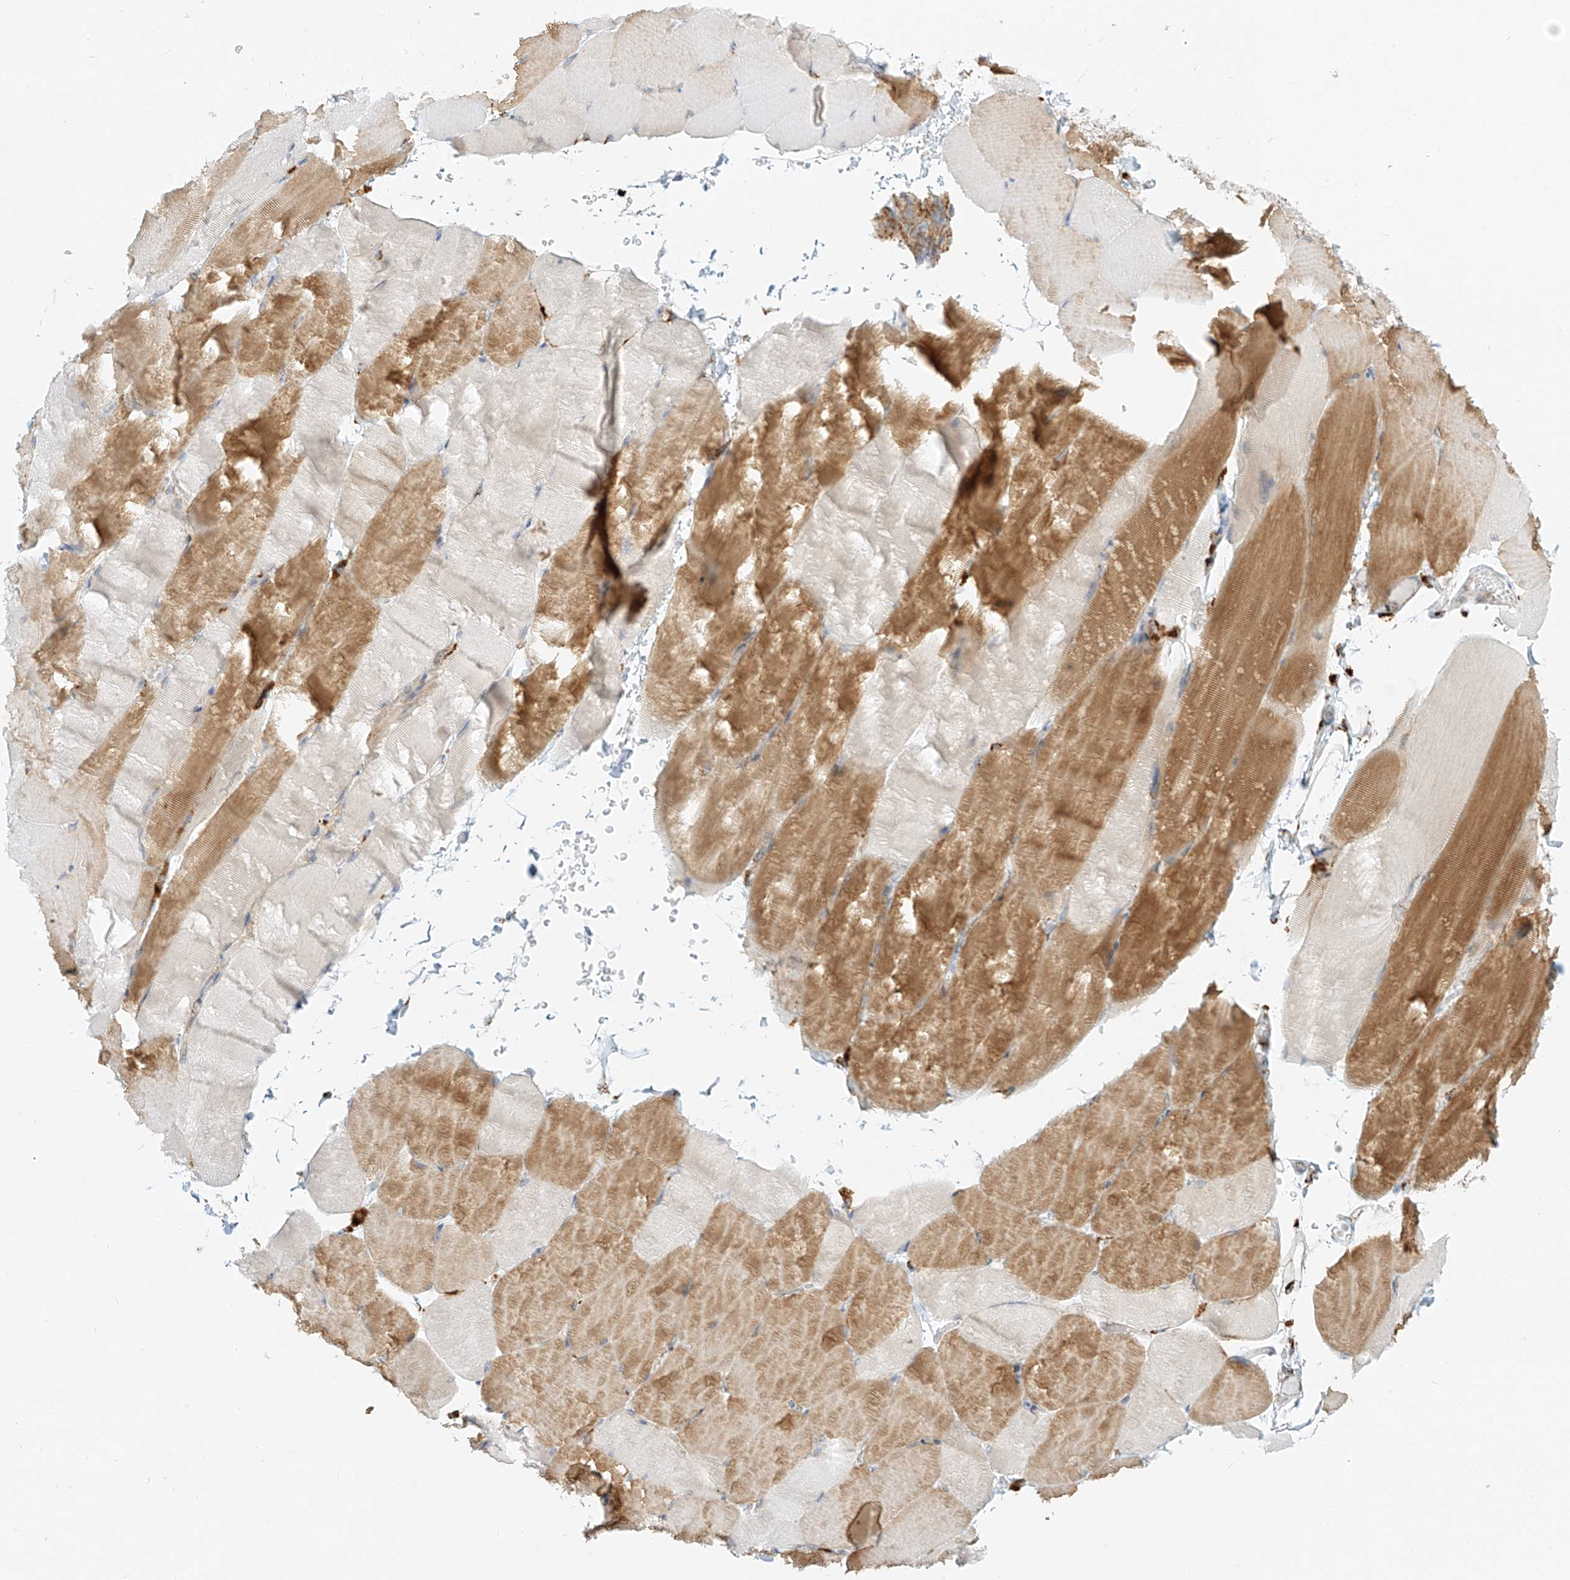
{"staining": {"intensity": "moderate", "quantity": "25%-75%", "location": "cytoplasmic/membranous"}, "tissue": "skeletal muscle", "cell_type": "Myocytes", "image_type": "normal", "snomed": [{"axis": "morphology", "description": "Normal tissue, NOS"}, {"axis": "topography", "description": "Skeletal muscle"}, {"axis": "topography", "description": "Parathyroid gland"}], "caption": "Immunohistochemistry of benign skeletal muscle displays medium levels of moderate cytoplasmic/membranous positivity in approximately 25%-75% of myocytes.", "gene": "SLC35F6", "patient": {"sex": "female", "age": 37}}